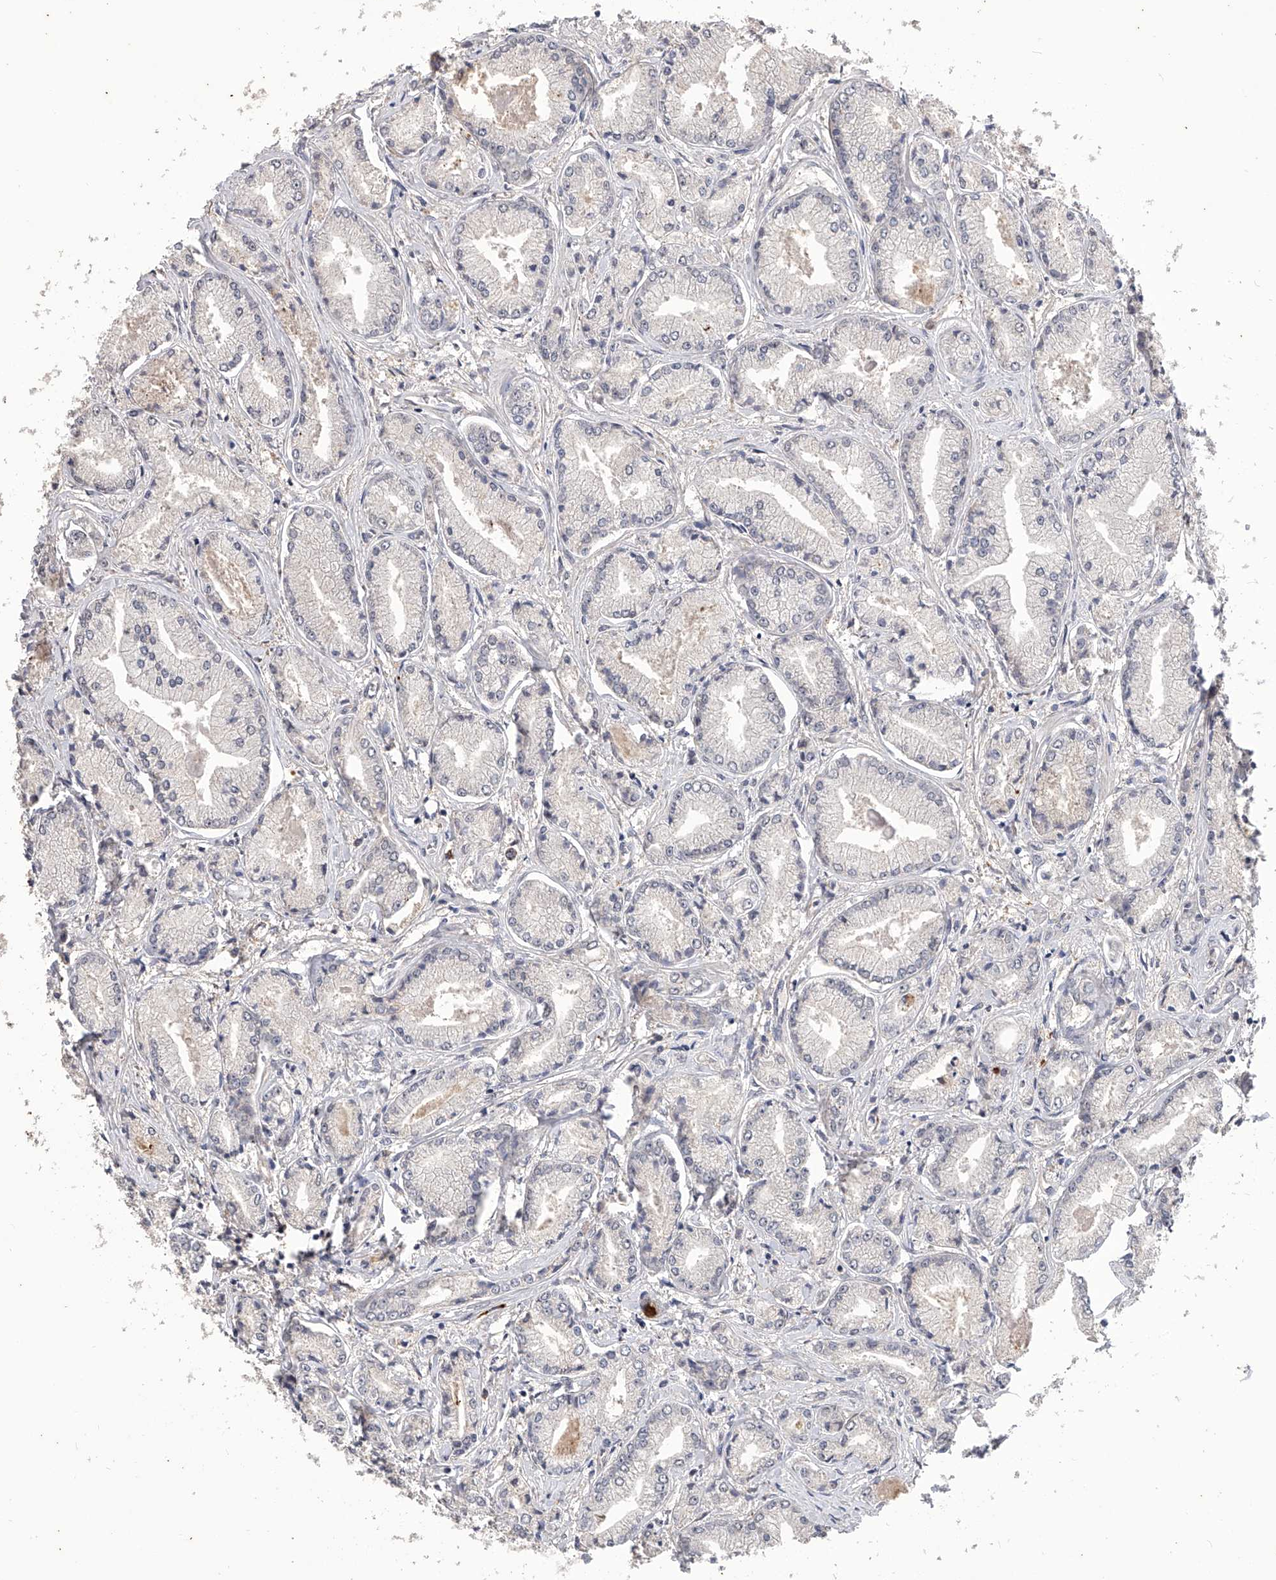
{"staining": {"intensity": "weak", "quantity": "<25%", "location": "cytoplasmic/membranous"}, "tissue": "prostate cancer", "cell_type": "Tumor cells", "image_type": "cancer", "snomed": [{"axis": "morphology", "description": "Adenocarcinoma, Low grade"}, {"axis": "topography", "description": "Prostate"}], "caption": "DAB (3,3'-diaminobenzidine) immunohistochemical staining of prostate cancer displays no significant staining in tumor cells.", "gene": "CFAP410", "patient": {"sex": "male", "age": 60}}